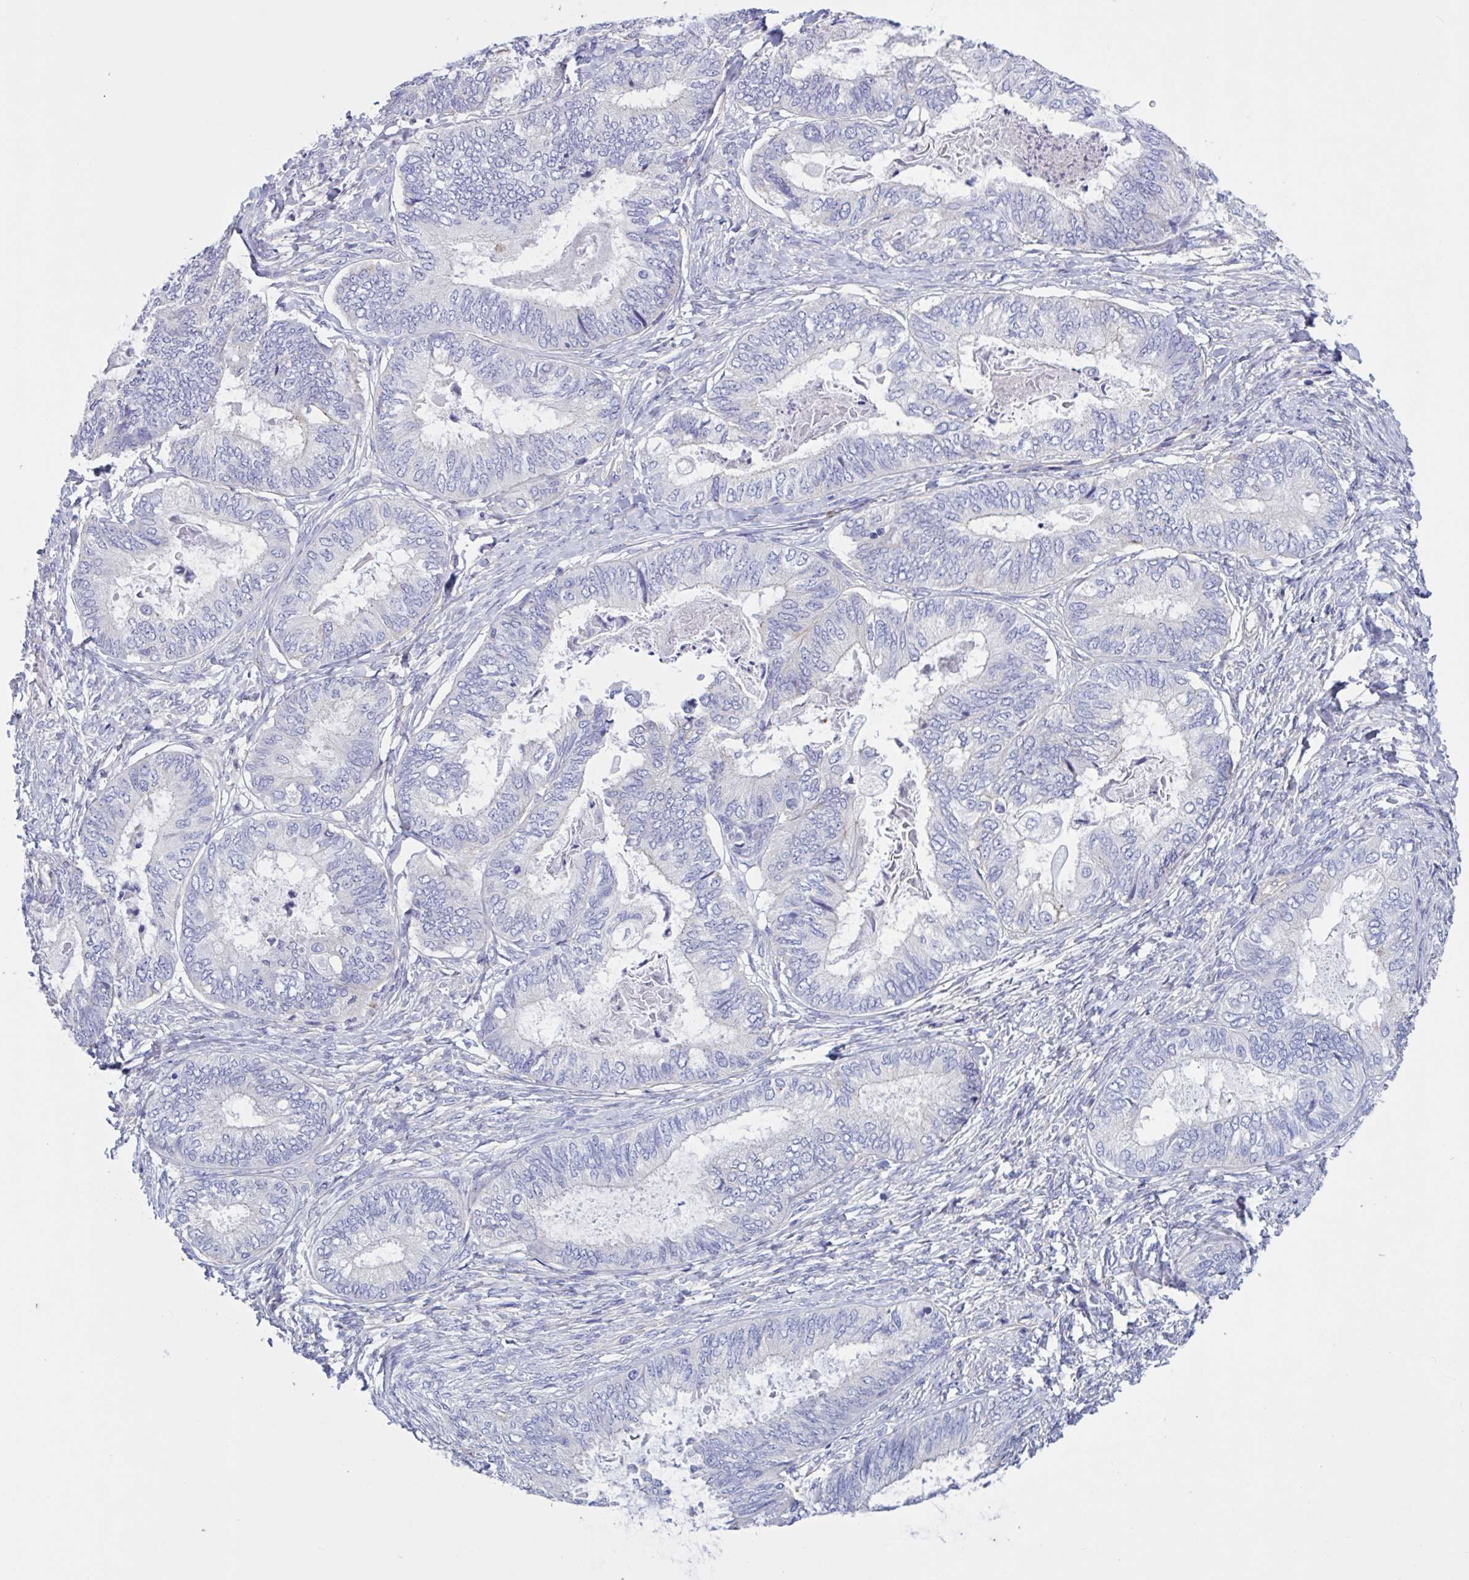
{"staining": {"intensity": "negative", "quantity": "none", "location": "none"}, "tissue": "ovarian cancer", "cell_type": "Tumor cells", "image_type": "cancer", "snomed": [{"axis": "morphology", "description": "Carcinoma, endometroid"}, {"axis": "topography", "description": "Ovary"}], "caption": "Tumor cells show no significant expression in ovarian endometroid carcinoma. (Brightfield microscopy of DAB IHC at high magnification).", "gene": "SLC66A1", "patient": {"sex": "female", "age": 70}}